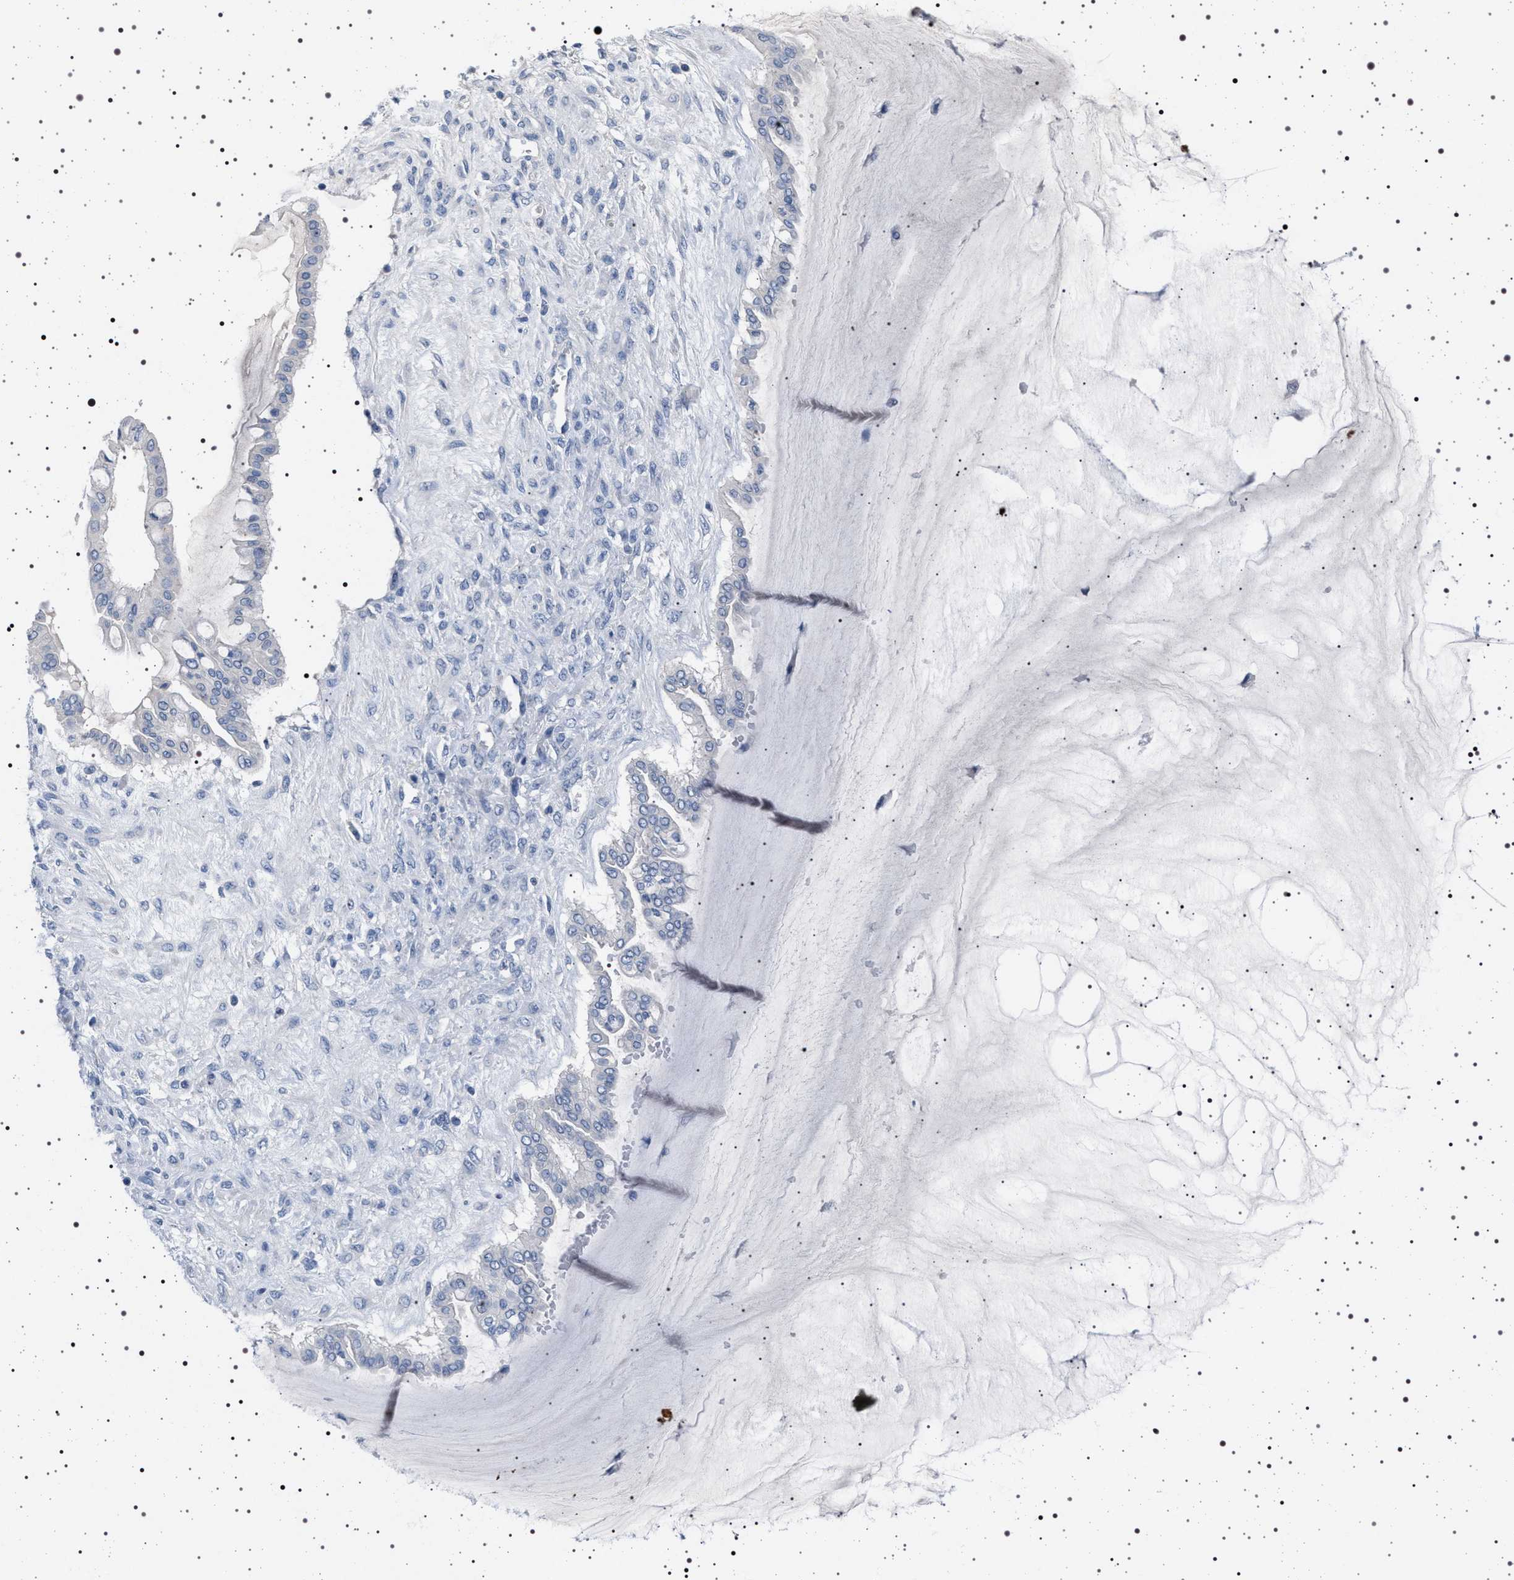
{"staining": {"intensity": "negative", "quantity": "none", "location": "none"}, "tissue": "ovarian cancer", "cell_type": "Tumor cells", "image_type": "cancer", "snomed": [{"axis": "morphology", "description": "Cystadenocarcinoma, mucinous, NOS"}, {"axis": "topography", "description": "Ovary"}], "caption": "Immunohistochemical staining of human ovarian cancer (mucinous cystadenocarcinoma) displays no significant expression in tumor cells.", "gene": "NAT9", "patient": {"sex": "female", "age": 73}}